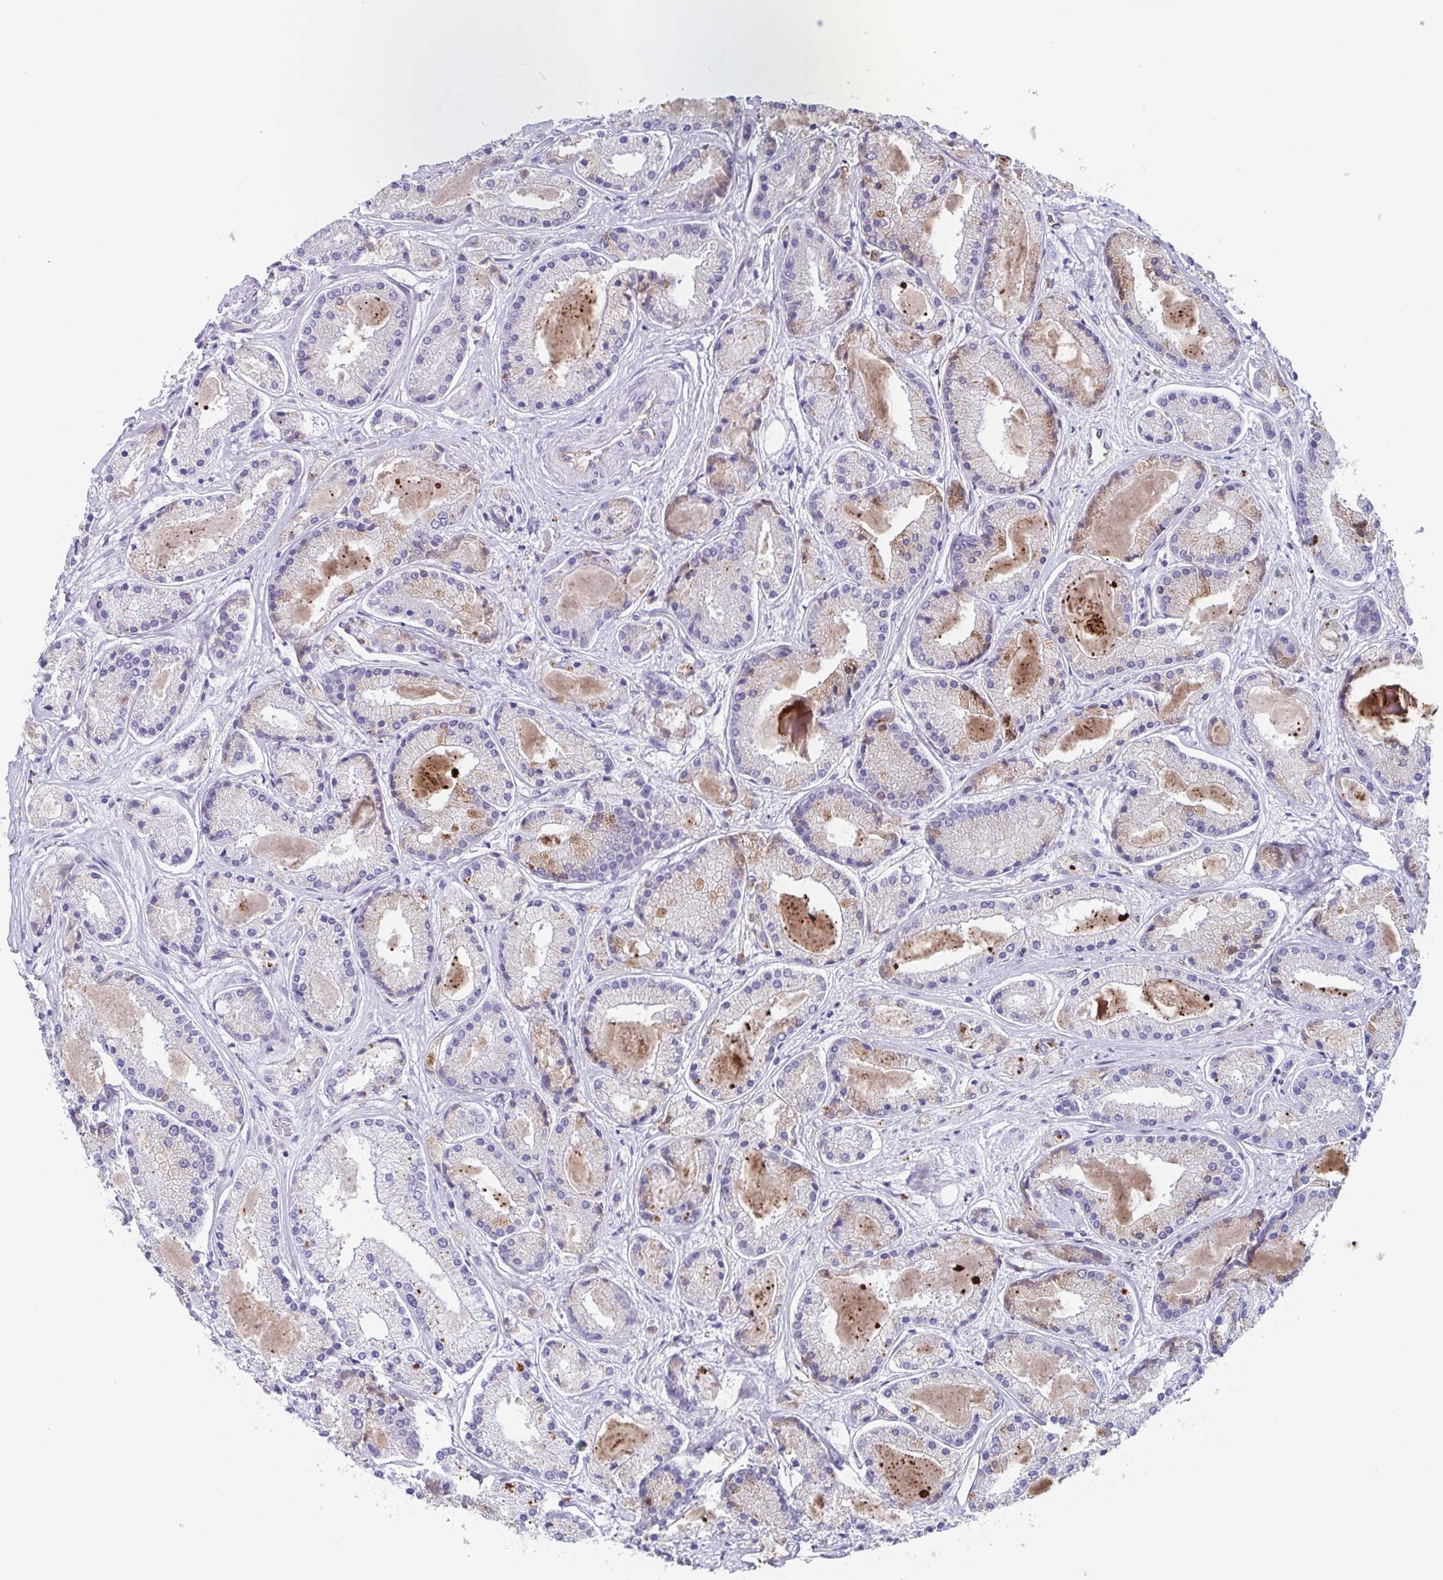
{"staining": {"intensity": "negative", "quantity": "none", "location": "none"}, "tissue": "prostate cancer", "cell_type": "Tumor cells", "image_type": "cancer", "snomed": [{"axis": "morphology", "description": "Adenocarcinoma, High grade"}, {"axis": "topography", "description": "Prostate"}], "caption": "Adenocarcinoma (high-grade) (prostate) was stained to show a protein in brown. There is no significant positivity in tumor cells.", "gene": "LYRM2", "patient": {"sex": "male", "age": 67}}